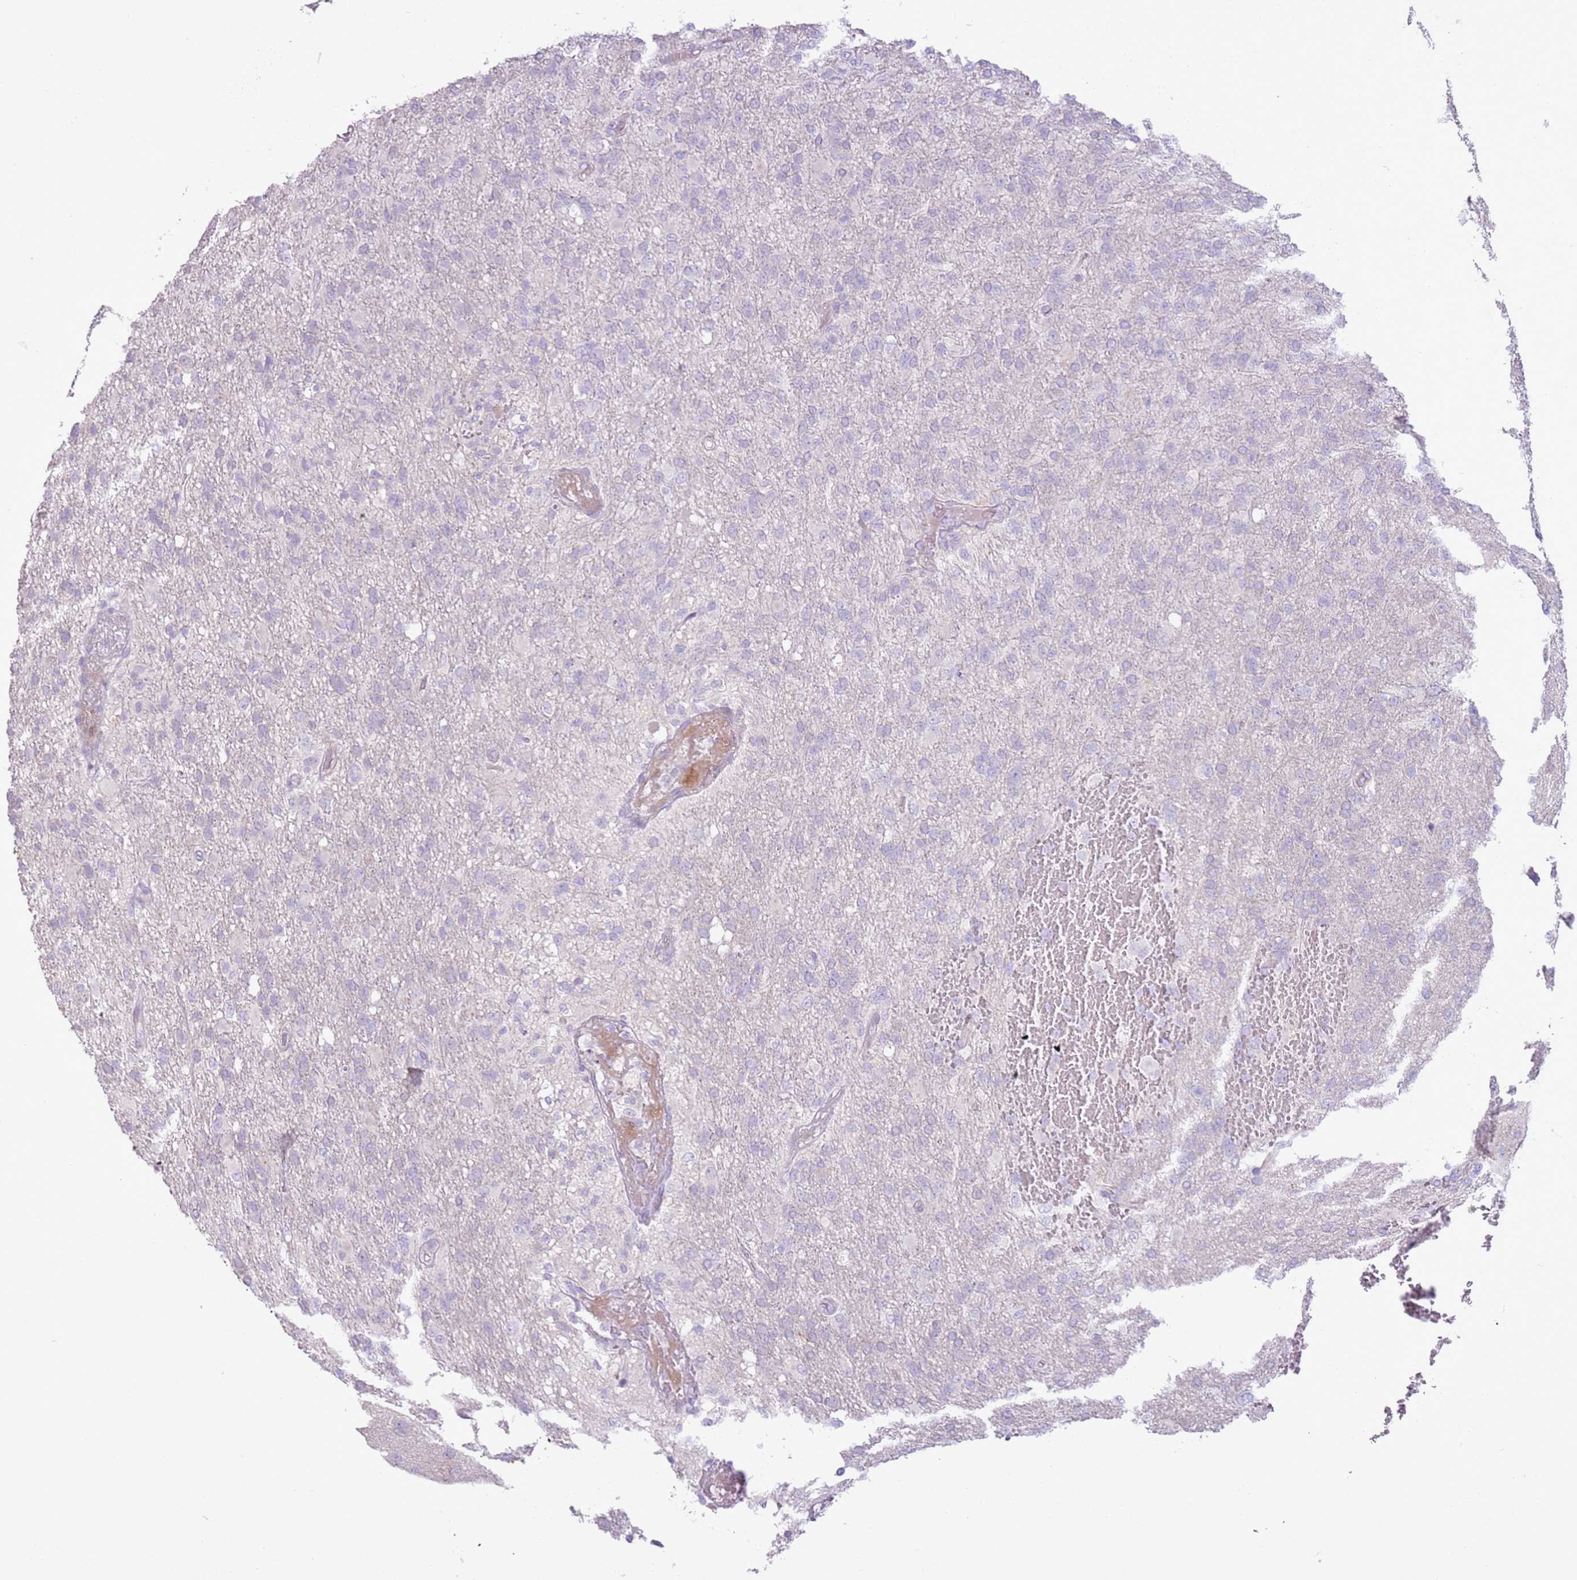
{"staining": {"intensity": "negative", "quantity": "none", "location": "none"}, "tissue": "glioma", "cell_type": "Tumor cells", "image_type": "cancer", "snomed": [{"axis": "morphology", "description": "Glioma, malignant, High grade"}, {"axis": "topography", "description": "Brain"}], "caption": "DAB immunohistochemical staining of glioma demonstrates no significant expression in tumor cells. (Stains: DAB immunohistochemistry with hematoxylin counter stain, Microscopy: brightfield microscopy at high magnification).", "gene": "ZNF239", "patient": {"sex": "female", "age": 74}}